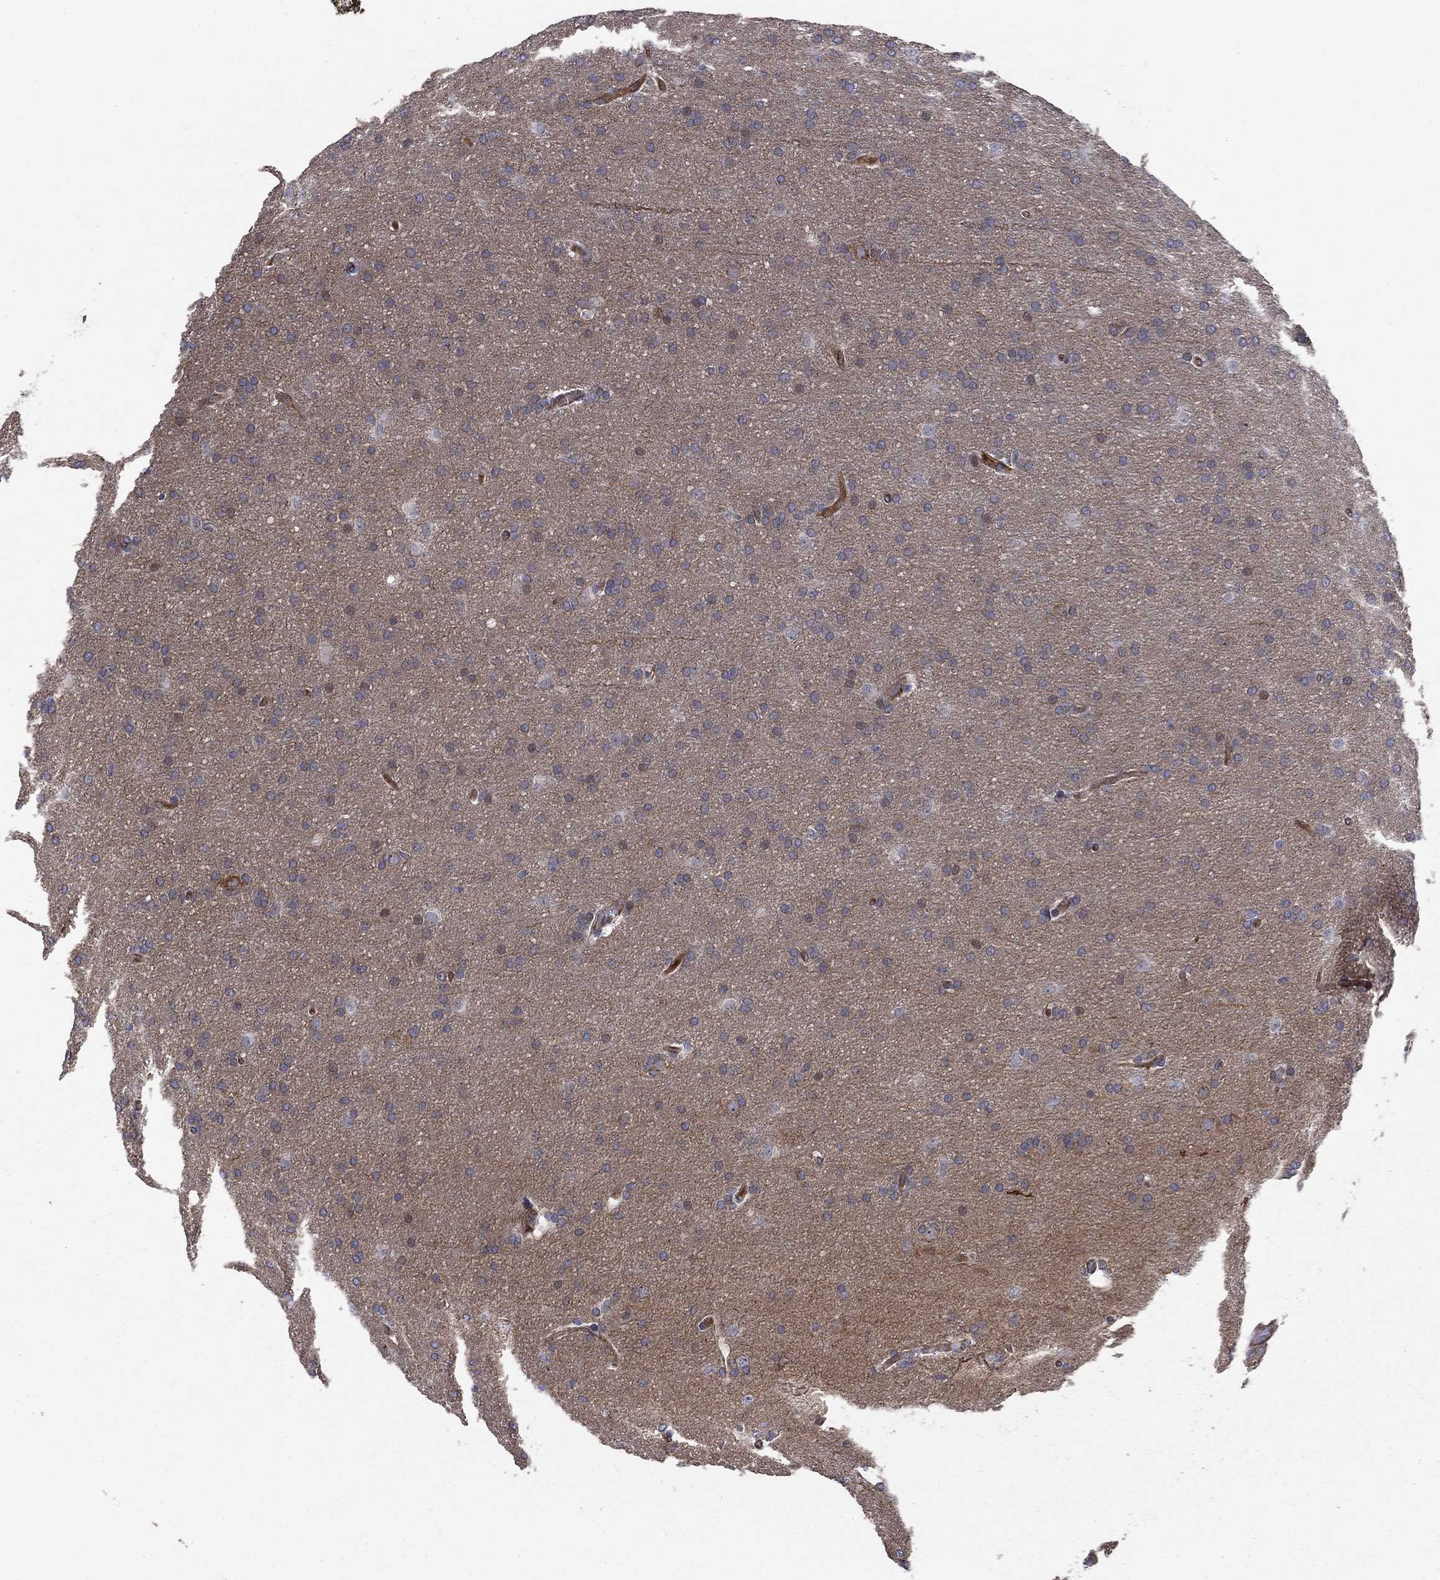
{"staining": {"intensity": "negative", "quantity": "none", "location": "none"}, "tissue": "glioma", "cell_type": "Tumor cells", "image_type": "cancer", "snomed": [{"axis": "morphology", "description": "Glioma, malignant, Low grade"}, {"axis": "topography", "description": "Brain"}], "caption": "Tumor cells show no significant protein staining in malignant glioma (low-grade). (IHC, brightfield microscopy, high magnification).", "gene": "SLC1A1", "patient": {"sex": "female", "age": 32}}